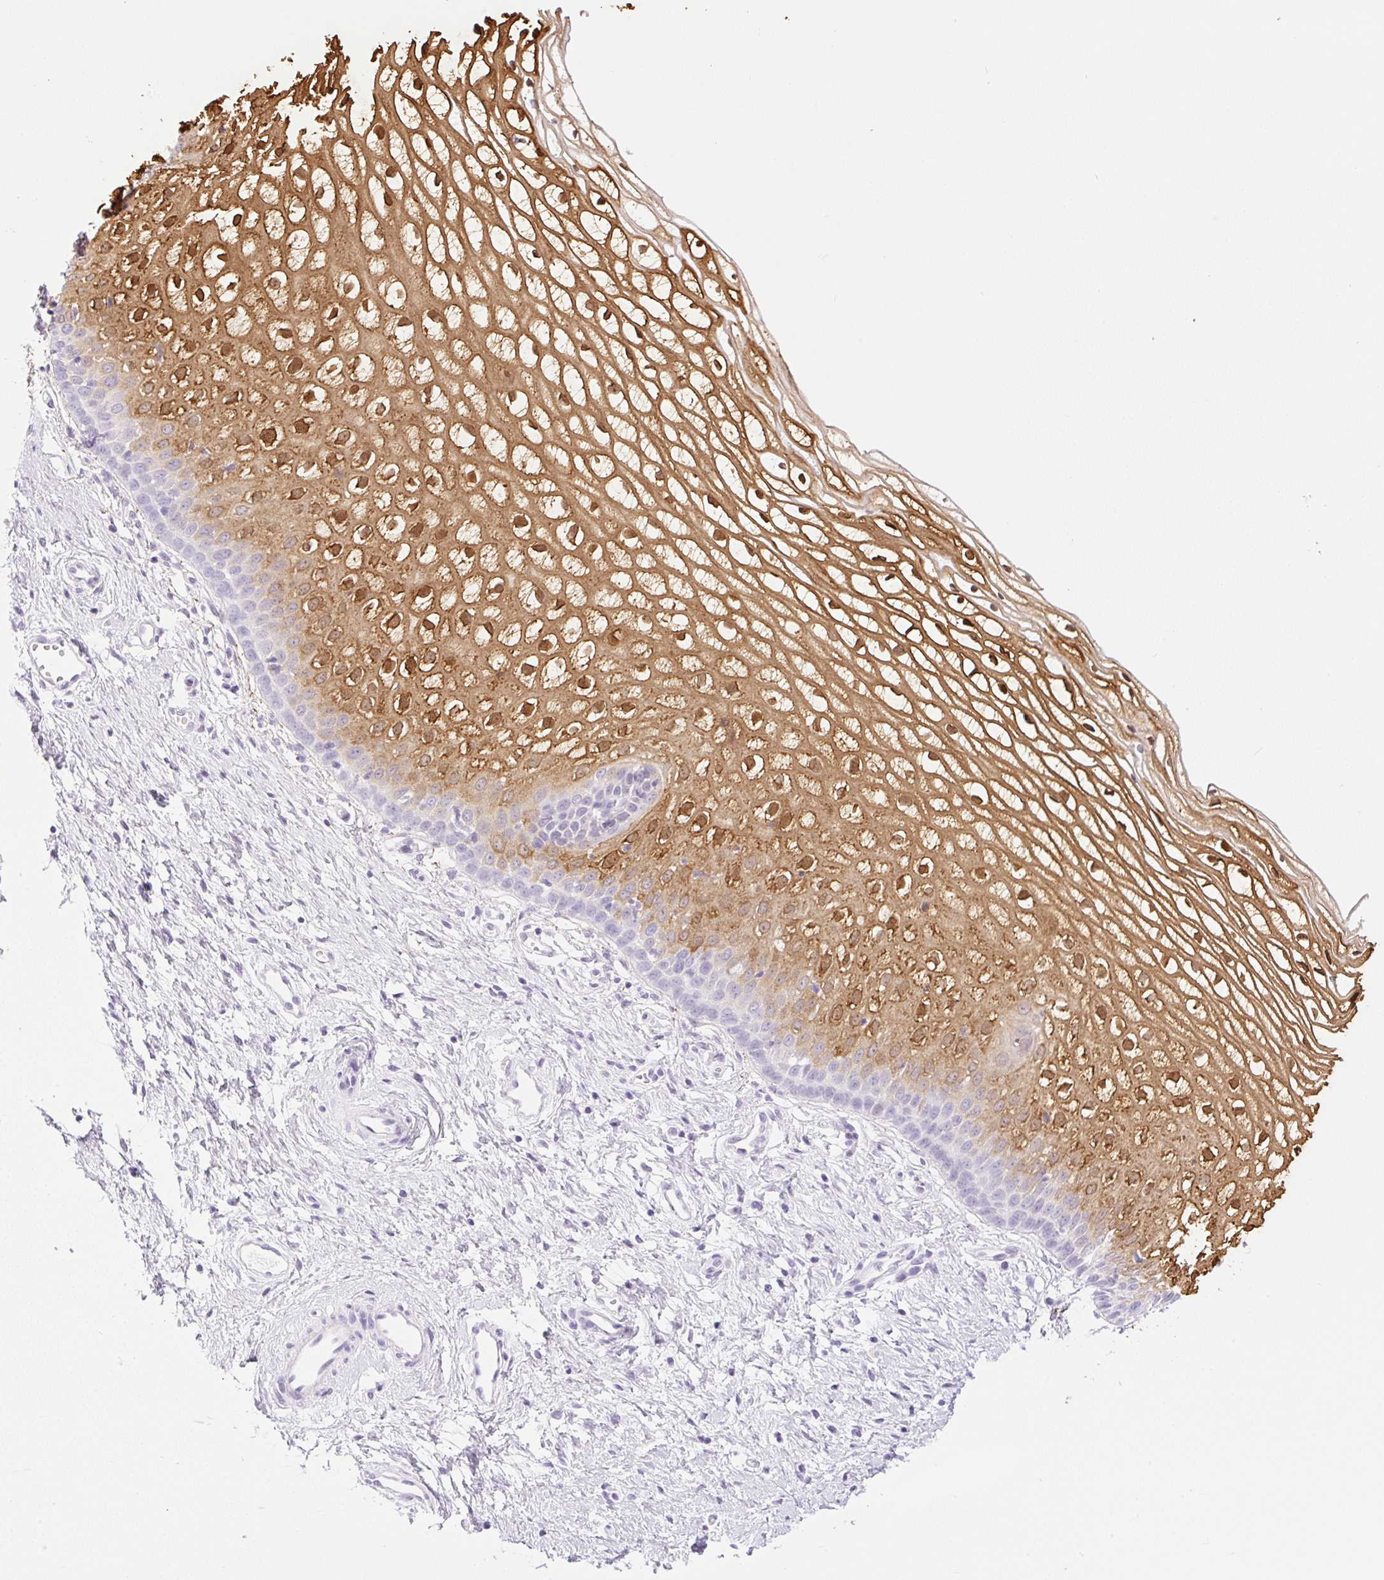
{"staining": {"intensity": "negative", "quantity": "none", "location": "none"}, "tissue": "cervix", "cell_type": "Glandular cells", "image_type": "normal", "snomed": [{"axis": "morphology", "description": "Normal tissue, NOS"}, {"axis": "topography", "description": "Cervix"}], "caption": "Immunohistochemical staining of benign cervix shows no significant staining in glandular cells.", "gene": "SPRR4", "patient": {"sex": "female", "age": 36}}